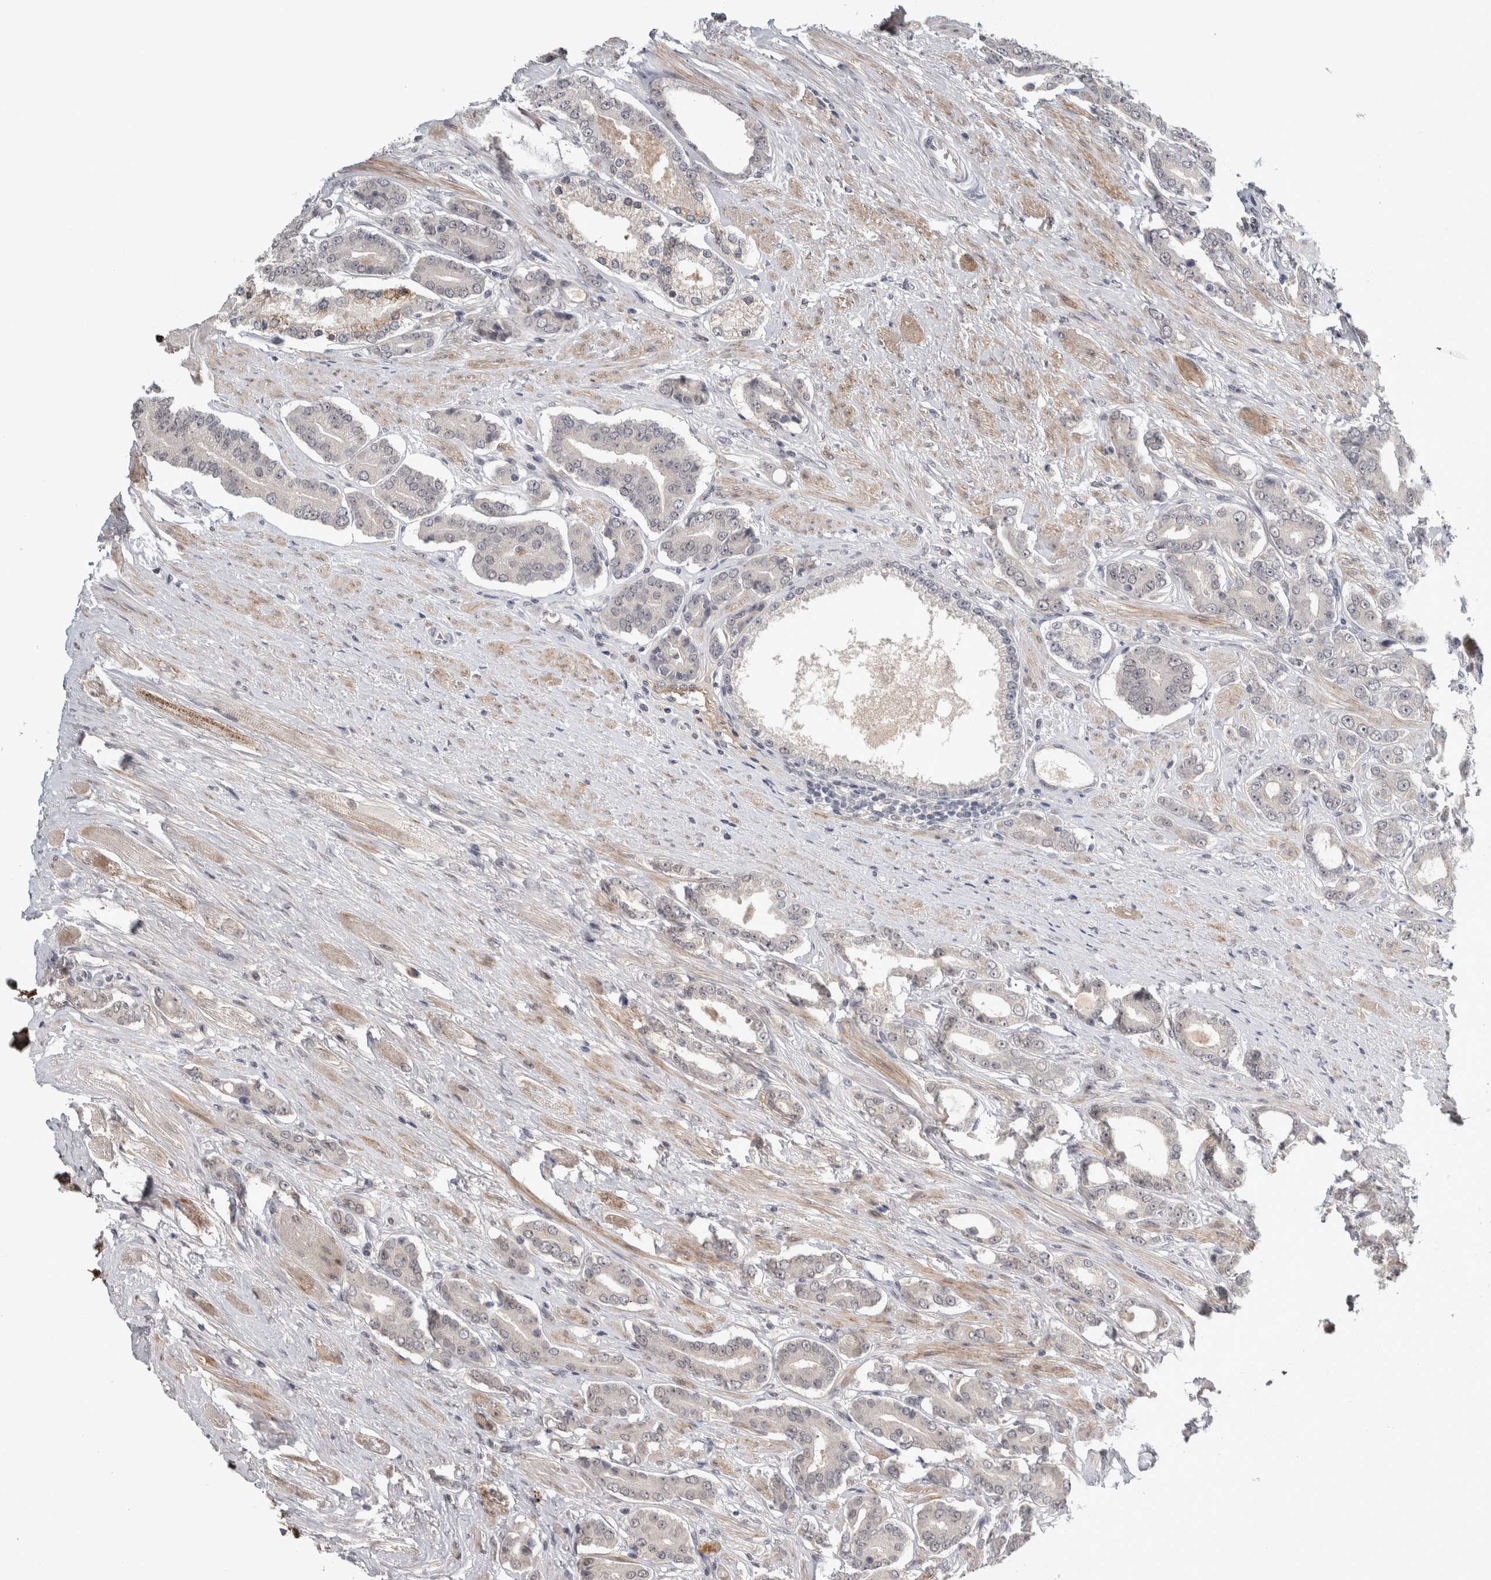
{"staining": {"intensity": "weak", "quantity": "<25%", "location": "nuclear"}, "tissue": "prostate cancer", "cell_type": "Tumor cells", "image_type": "cancer", "snomed": [{"axis": "morphology", "description": "Adenocarcinoma, High grade"}, {"axis": "topography", "description": "Prostate"}], "caption": "Immunohistochemical staining of prostate cancer (high-grade adenocarcinoma) exhibits no significant staining in tumor cells.", "gene": "ASPN", "patient": {"sex": "male", "age": 71}}